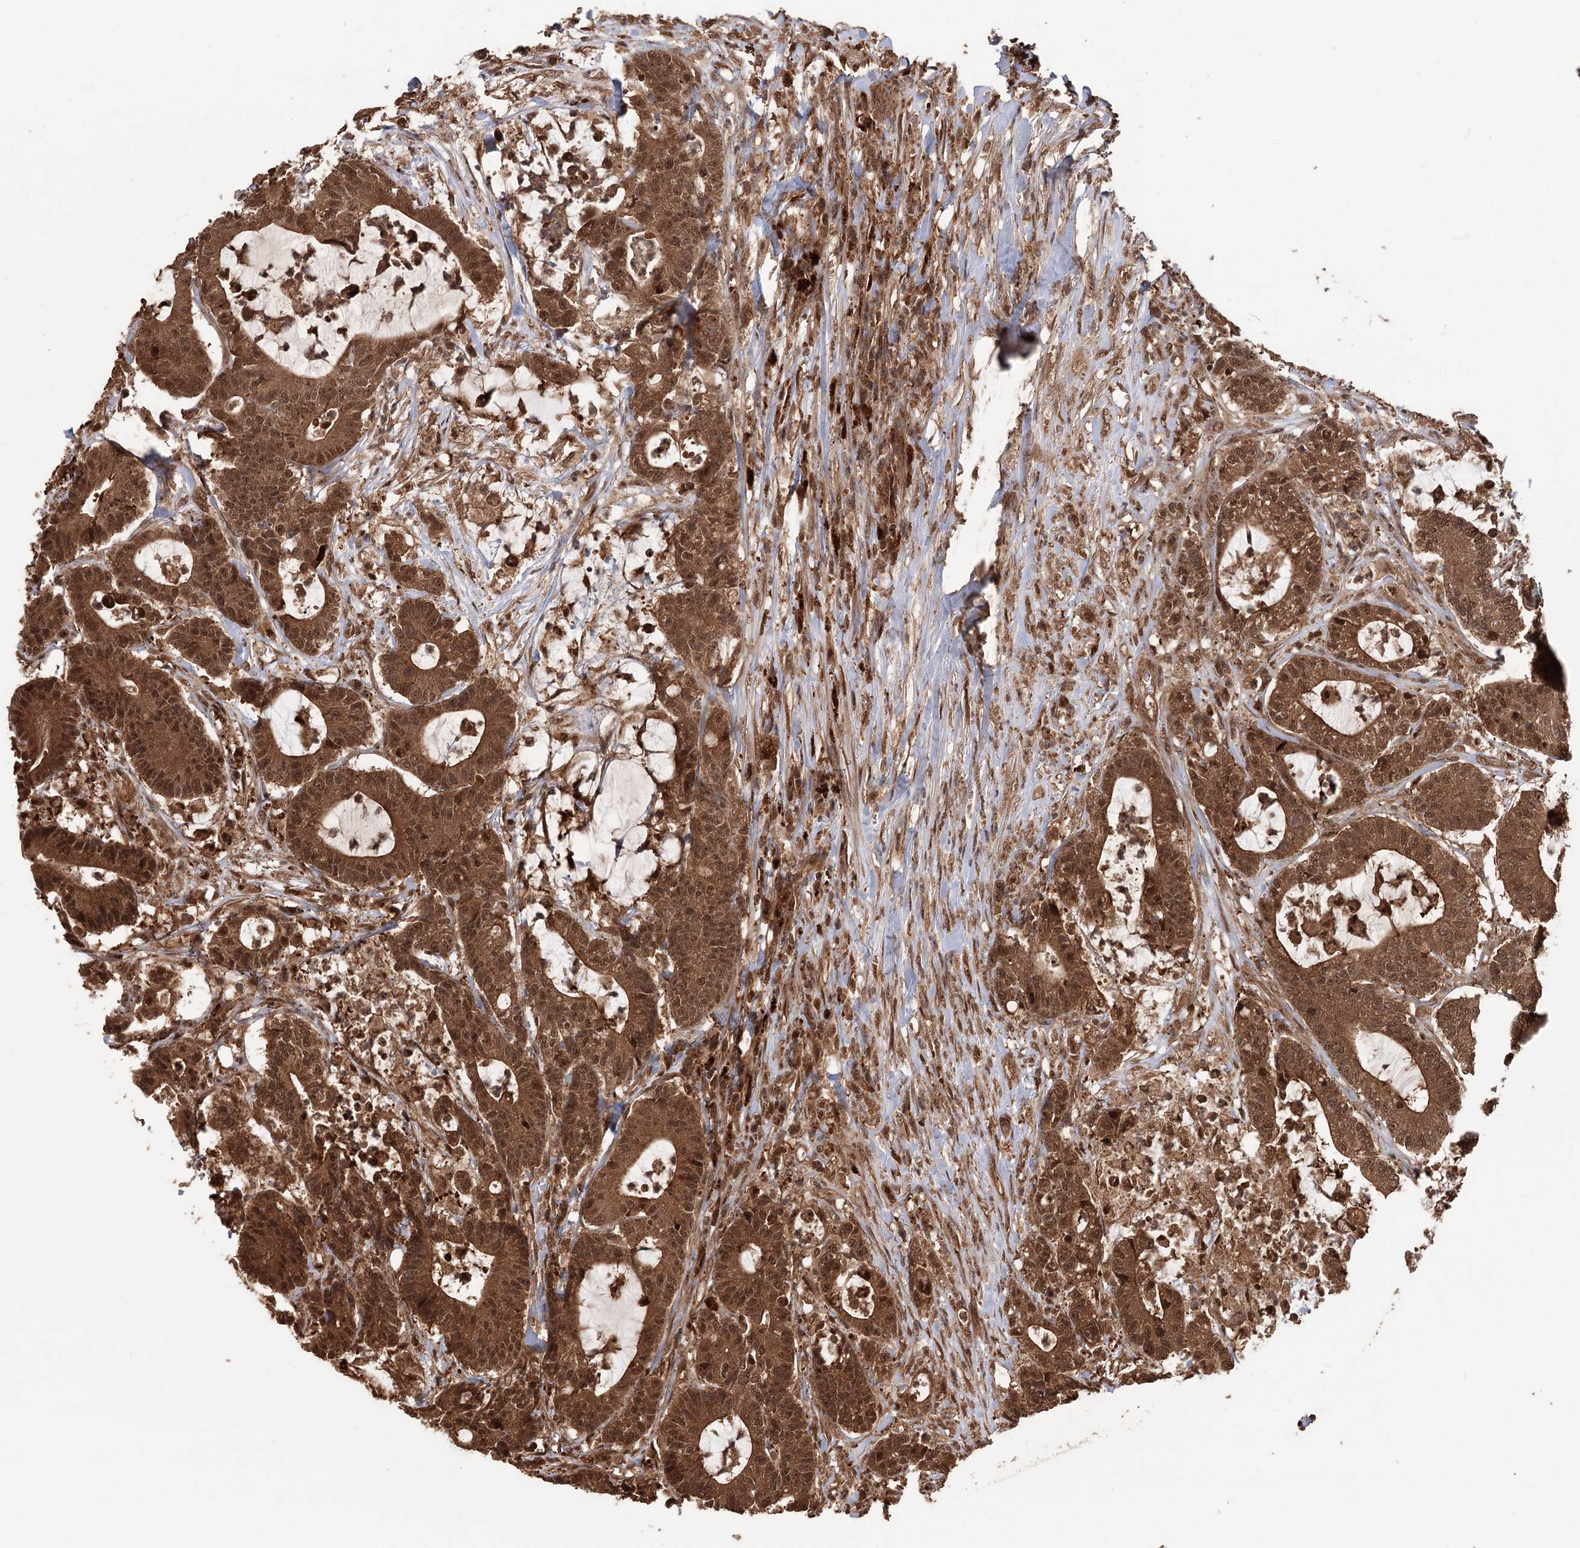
{"staining": {"intensity": "moderate", "quantity": ">75%", "location": "cytoplasmic/membranous,nuclear"}, "tissue": "colorectal cancer", "cell_type": "Tumor cells", "image_type": "cancer", "snomed": [{"axis": "morphology", "description": "Adenocarcinoma, NOS"}, {"axis": "topography", "description": "Colon"}], "caption": "Protein analysis of colorectal adenocarcinoma tissue reveals moderate cytoplasmic/membranous and nuclear staining in approximately >75% of tumor cells.", "gene": "N6AMT1", "patient": {"sex": "female", "age": 84}}